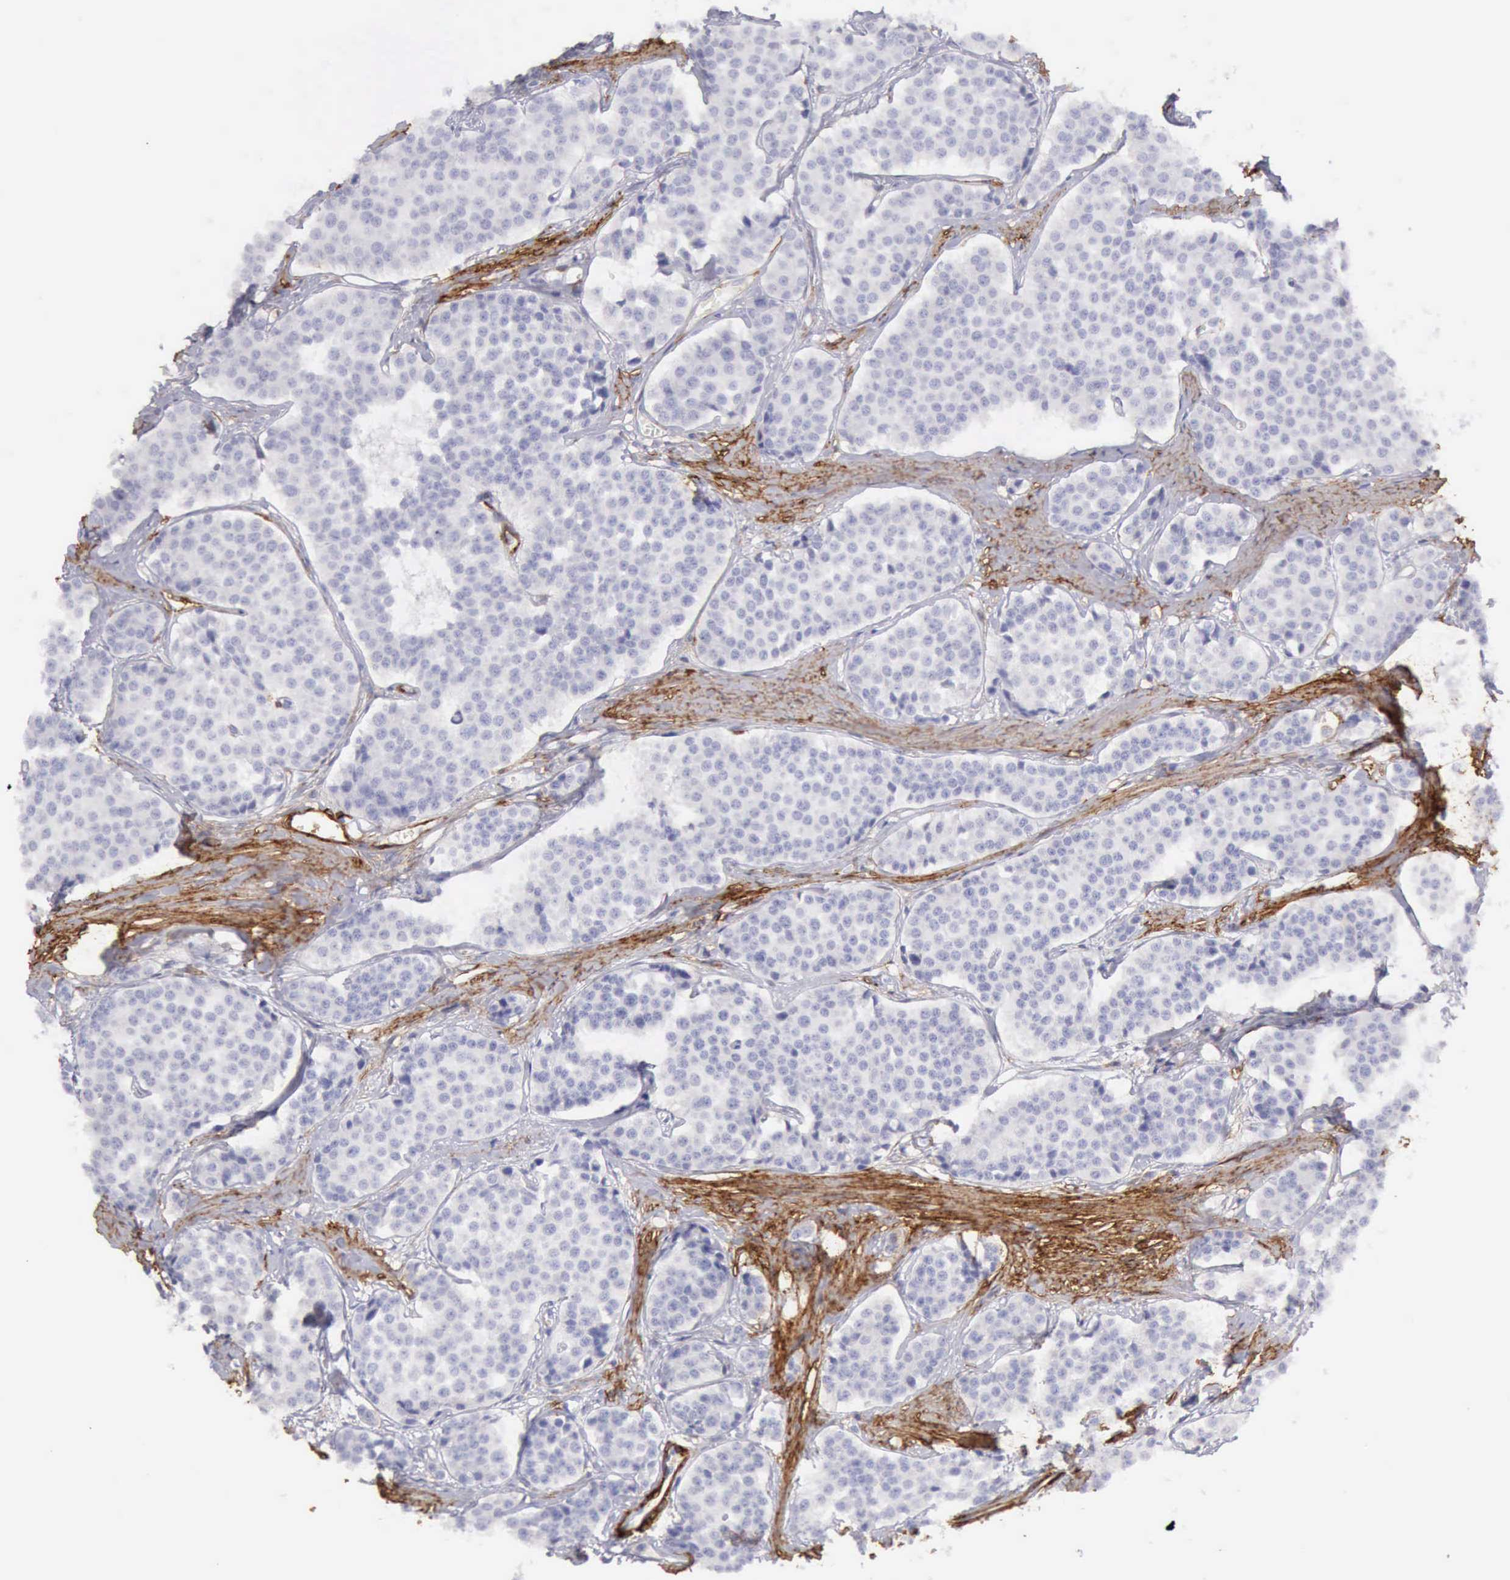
{"staining": {"intensity": "negative", "quantity": "none", "location": "none"}, "tissue": "carcinoid", "cell_type": "Tumor cells", "image_type": "cancer", "snomed": [{"axis": "morphology", "description": "Carcinoid, malignant, NOS"}, {"axis": "topography", "description": "Small intestine"}], "caption": "There is no significant staining in tumor cells of carcinoid.", "gene": "AOC3", "patient": {"sex": "male", "age": 60}}